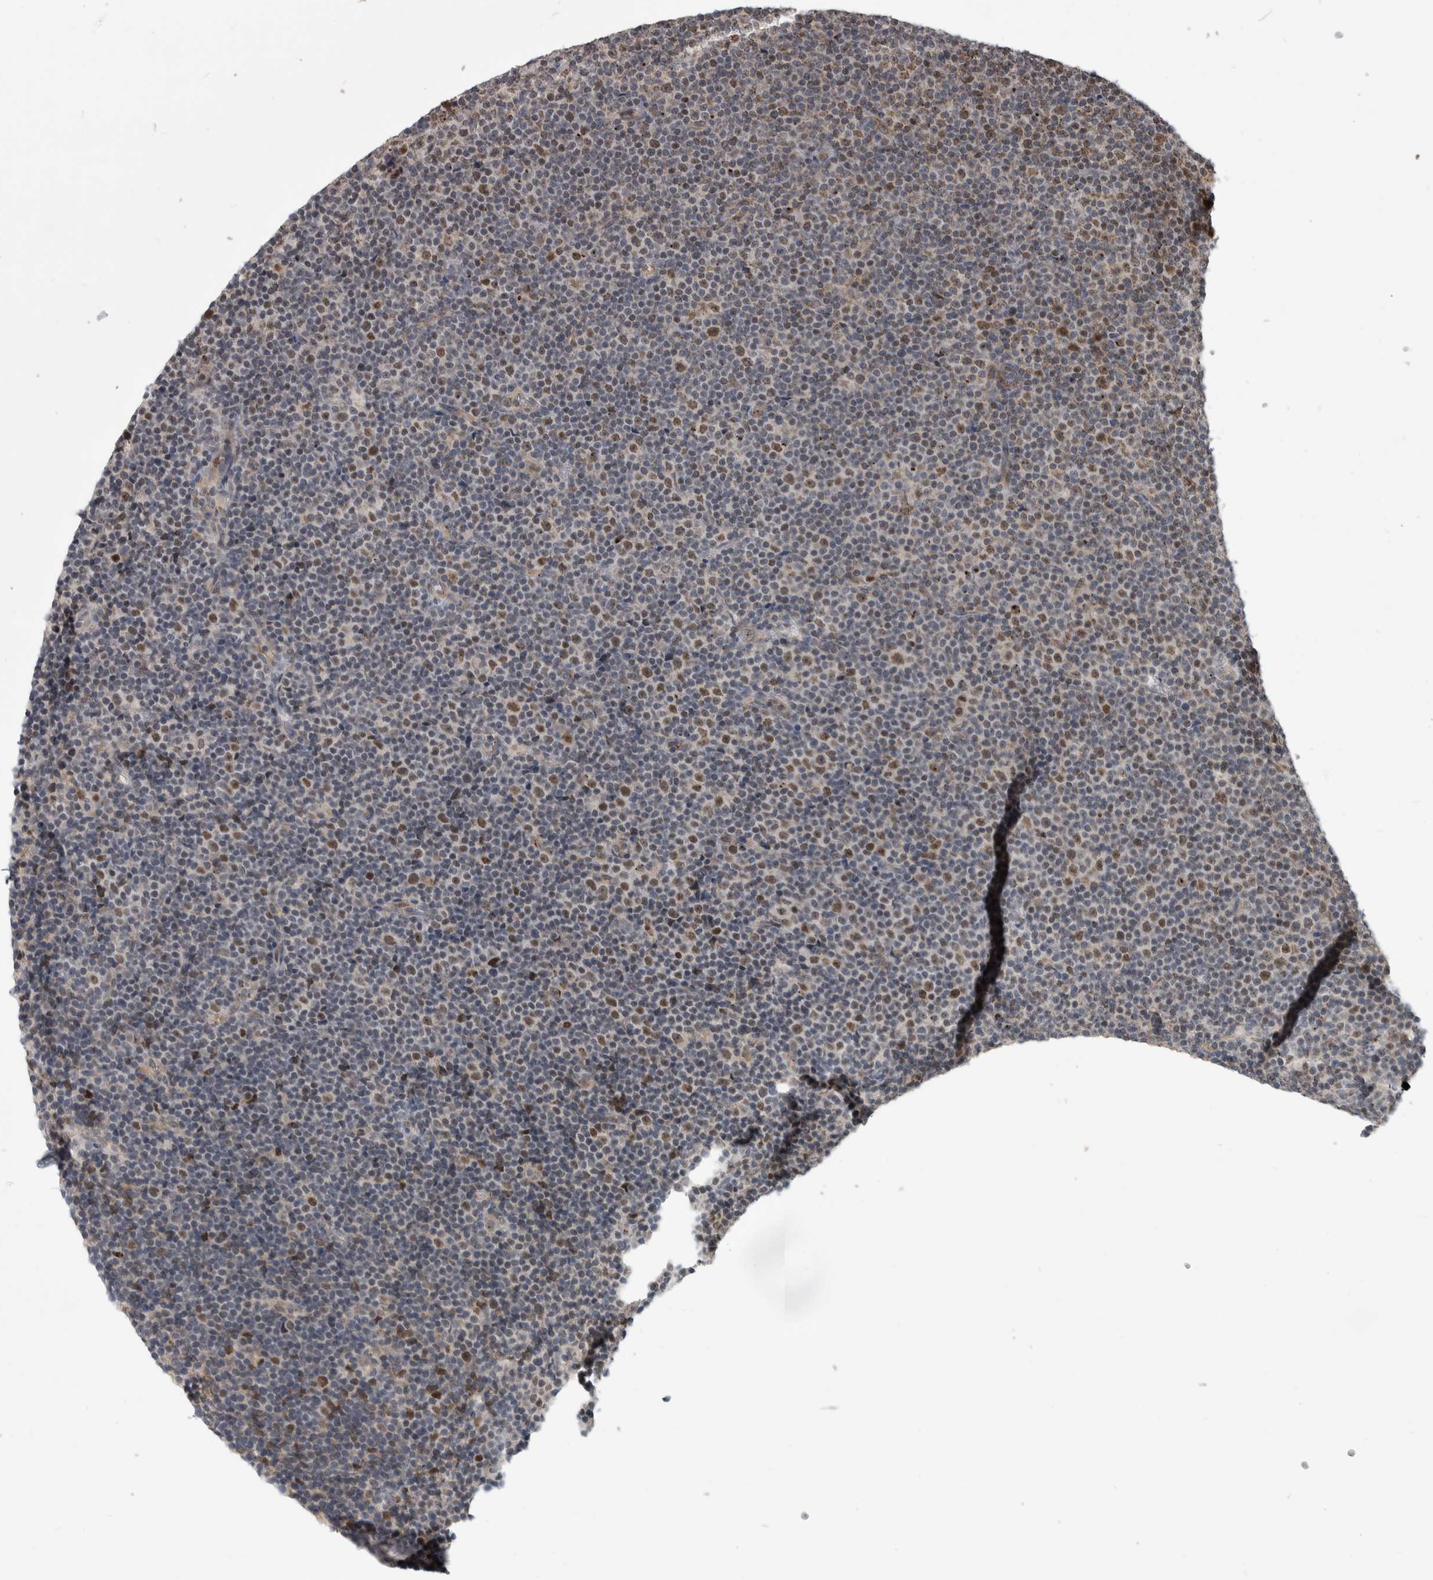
{"staining": {"intensity": "moderate", "quantity": ">75%", "location": "nuclear"}, "tissue": "lymphoma", "cell_type": "Tumor cells", "image_type": "cancer", "snomed": [{"axis": "morphology", "description": "Malignant lymphoma, non-Hodgkin's type, Low grade"}, {"axis": "topography", "description": "Lymph node"}], "caption": "IHC image of neoplastic tissue: malignant lymphoma, non-Hodgkin's type (low-grade) stained using immunohistochemistry reveals medium levels of moderate protein expression localized specifically in the nuclear of tumor cells, appearing as a nuclear brown color.", "gene": "MSL1", "patient": {"sex": "female", "age": 67}}